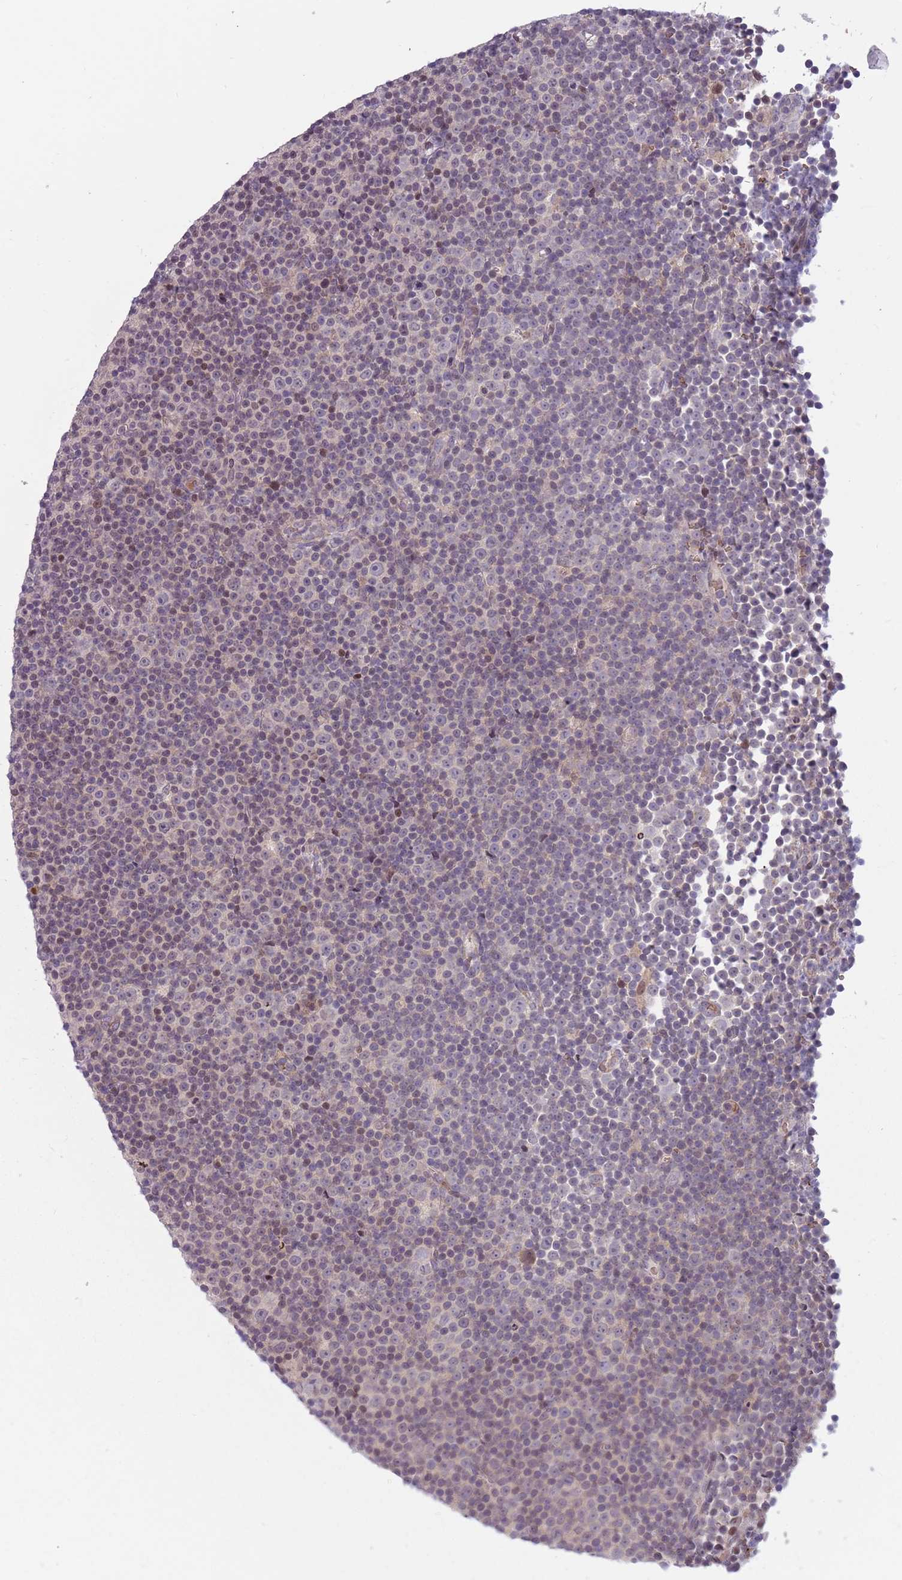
{"staining": {"intensity": "moderate", "quantity": "<25%", "location": "nuclear"}, "tissue": "lymphoma", "cell_type": "Tumor cells", "image_type": "cancer", "snomed": [{"axis": "morphology", "description": "Malignant lymphoma, non-Hodgkin's type, Low grade"}, {"axis": "topography", "description": "Lymph node"}], "caption": "This histopathology image demonstrates low-grade malignant lymphoma, non-Hodgkin's type stained with immunohistochemistry to label a protein in brown. The nuclear of tumor cells show moderate positivity for the protein. Nuclei are counter-stained blue.", "gene": "ARHGEF5", "patient": {"sex": "female", "age": 67}}